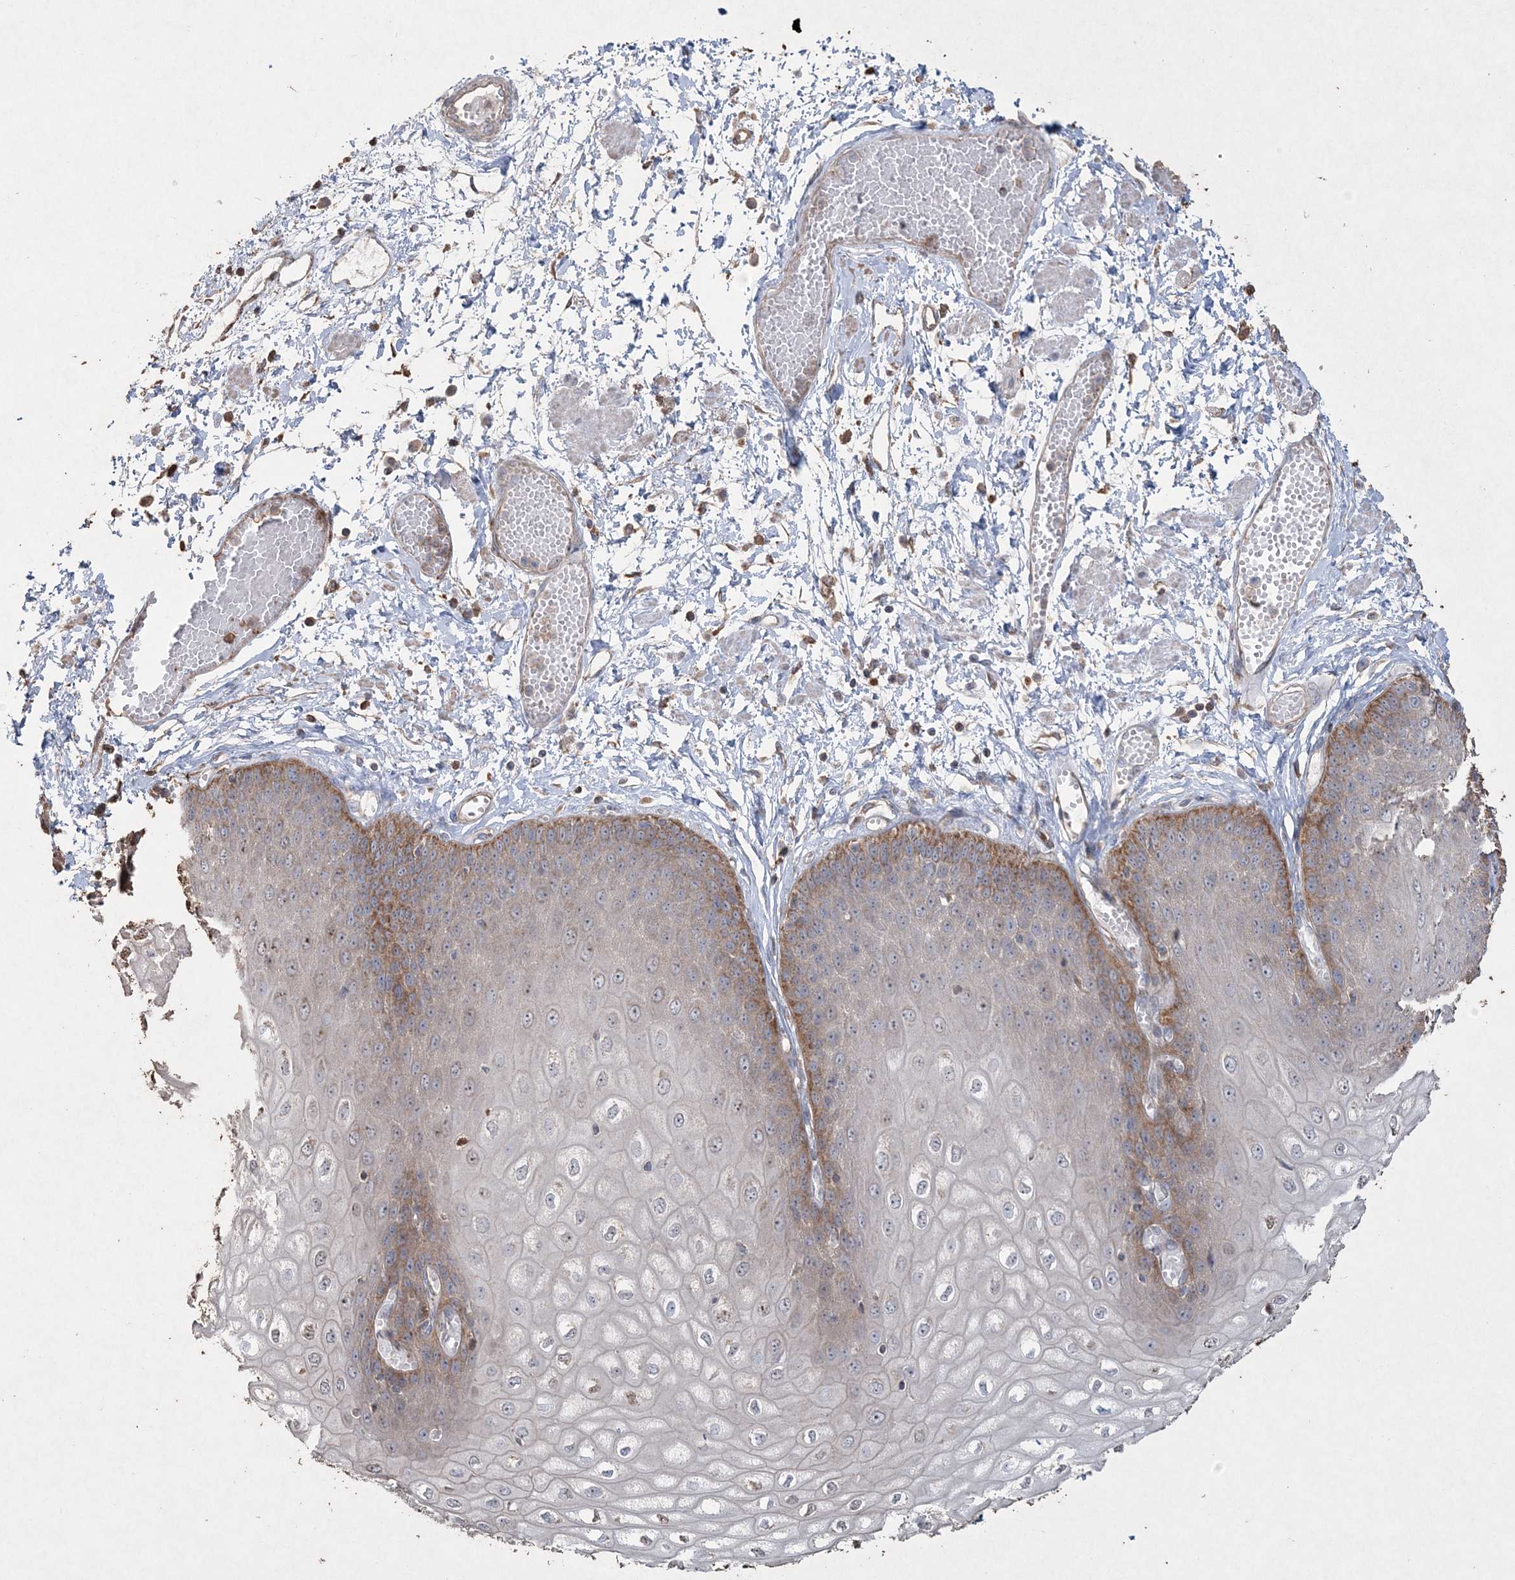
{"staining": {"intensity": "strong", "quantity": "25%-75%", "location": "cytoplasmic/membranous"}, "tissue": "esophagus", "cell_type": "Squamous epithelial cells", "image_type": "normal", "snomed": [{"axis": "morphology", "description": "Normal tissue, NOS"}, {"axis": "topography", "description": "Esophagus"}], "caption": "Esophagus stained with DAB (3,3'-diaminobenzidine) IHC shows high levels of strong cytoplasmic/membranous positivity in approximately 25%-75% of squamous epithelial cells. (DAB (3,3'-diaminobenzidine) IHC with brightfield microscopy, high magnification).", "gene": "TTC7A", "patient": {"sex": "male", "age": 60}}